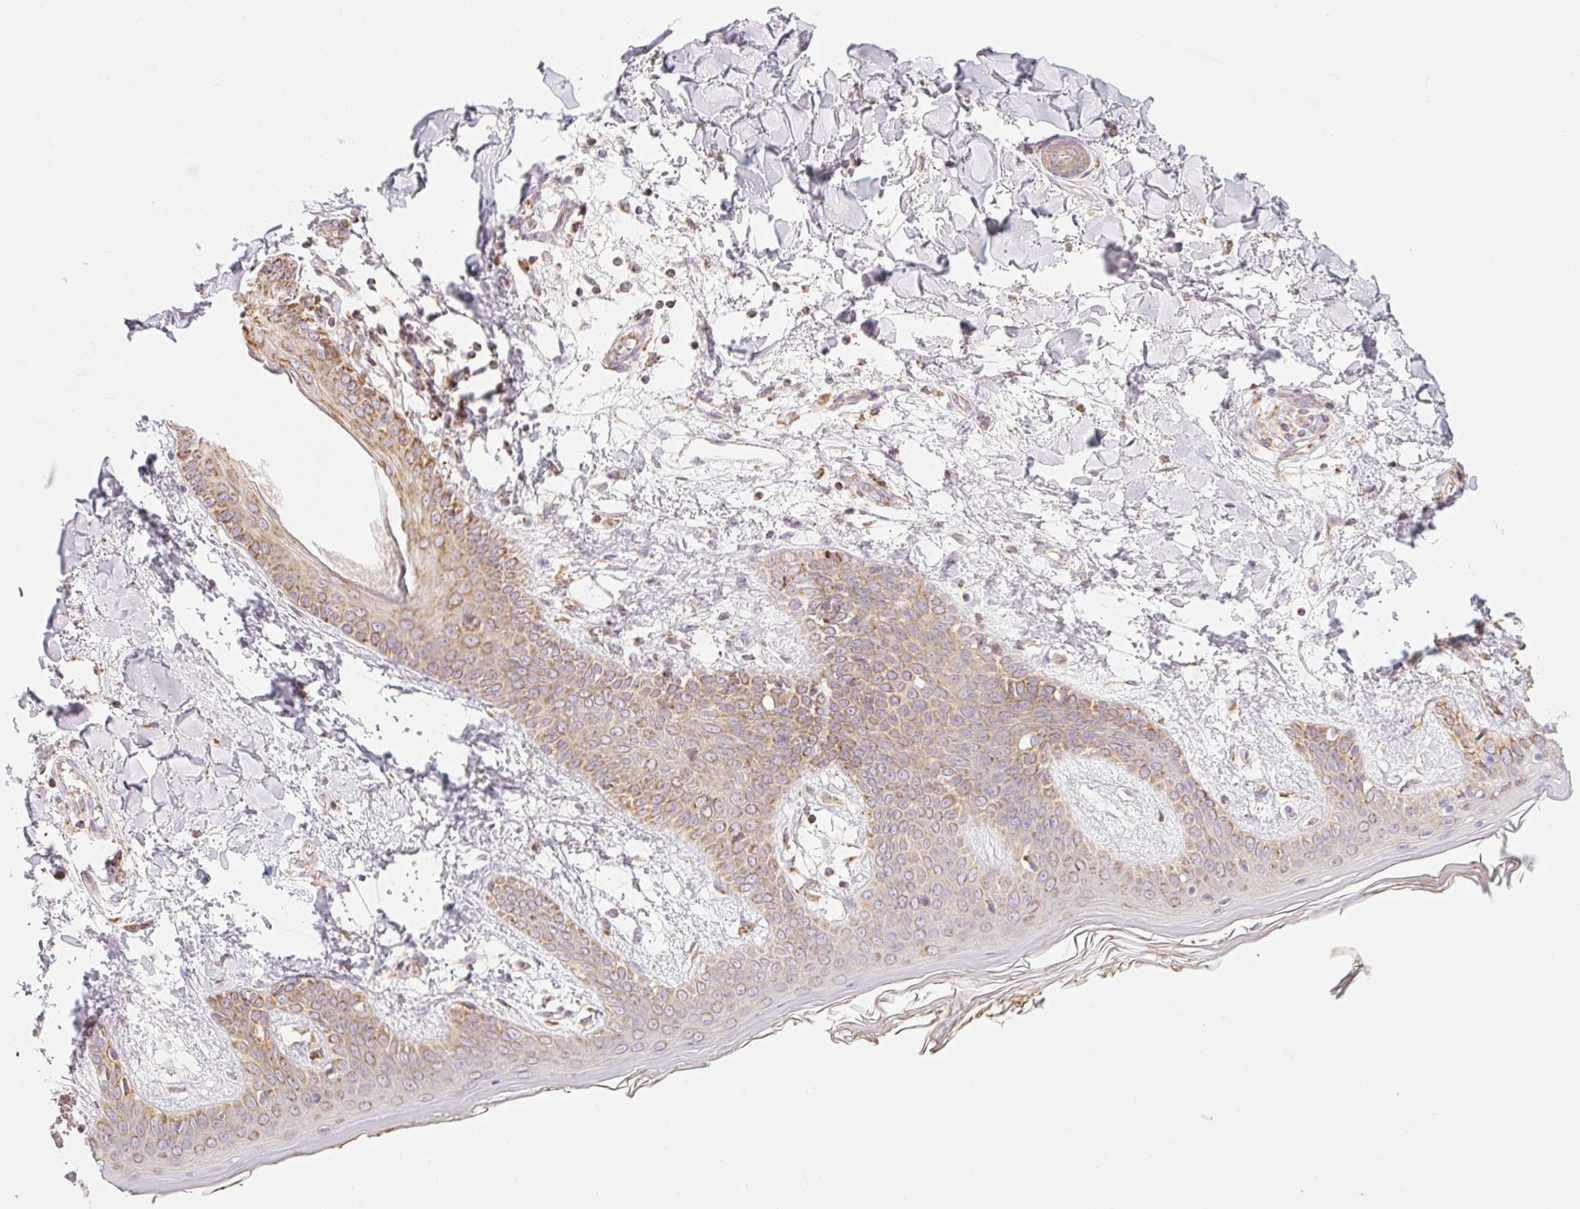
{"staining": {"intensity": "moderate", "quantity": ">75%", "location": "cytoplasmic/membranous"}, "tissue": "skin", "cell_type": "Fibroblasts", "image_type": "normal", "snomed": [{"axis": "morphology", "description": "Normal tissue, NOS"}, {"axis": "topography", "description": "Skin"}], "caption": "Skin stained with DAB immunohistochemistry (IHC) reveals medium levels of moderate cytoplasmic/membranous positivity in about >75% of fibroblasts. The staining was performed using DAB to visualize the protein expression in brown, while the nuclei were stained in blue with hematoxylin (Magnification: 20x).", "gene": "GOSR2", "patient": {"sex": "female", "age": 34}}